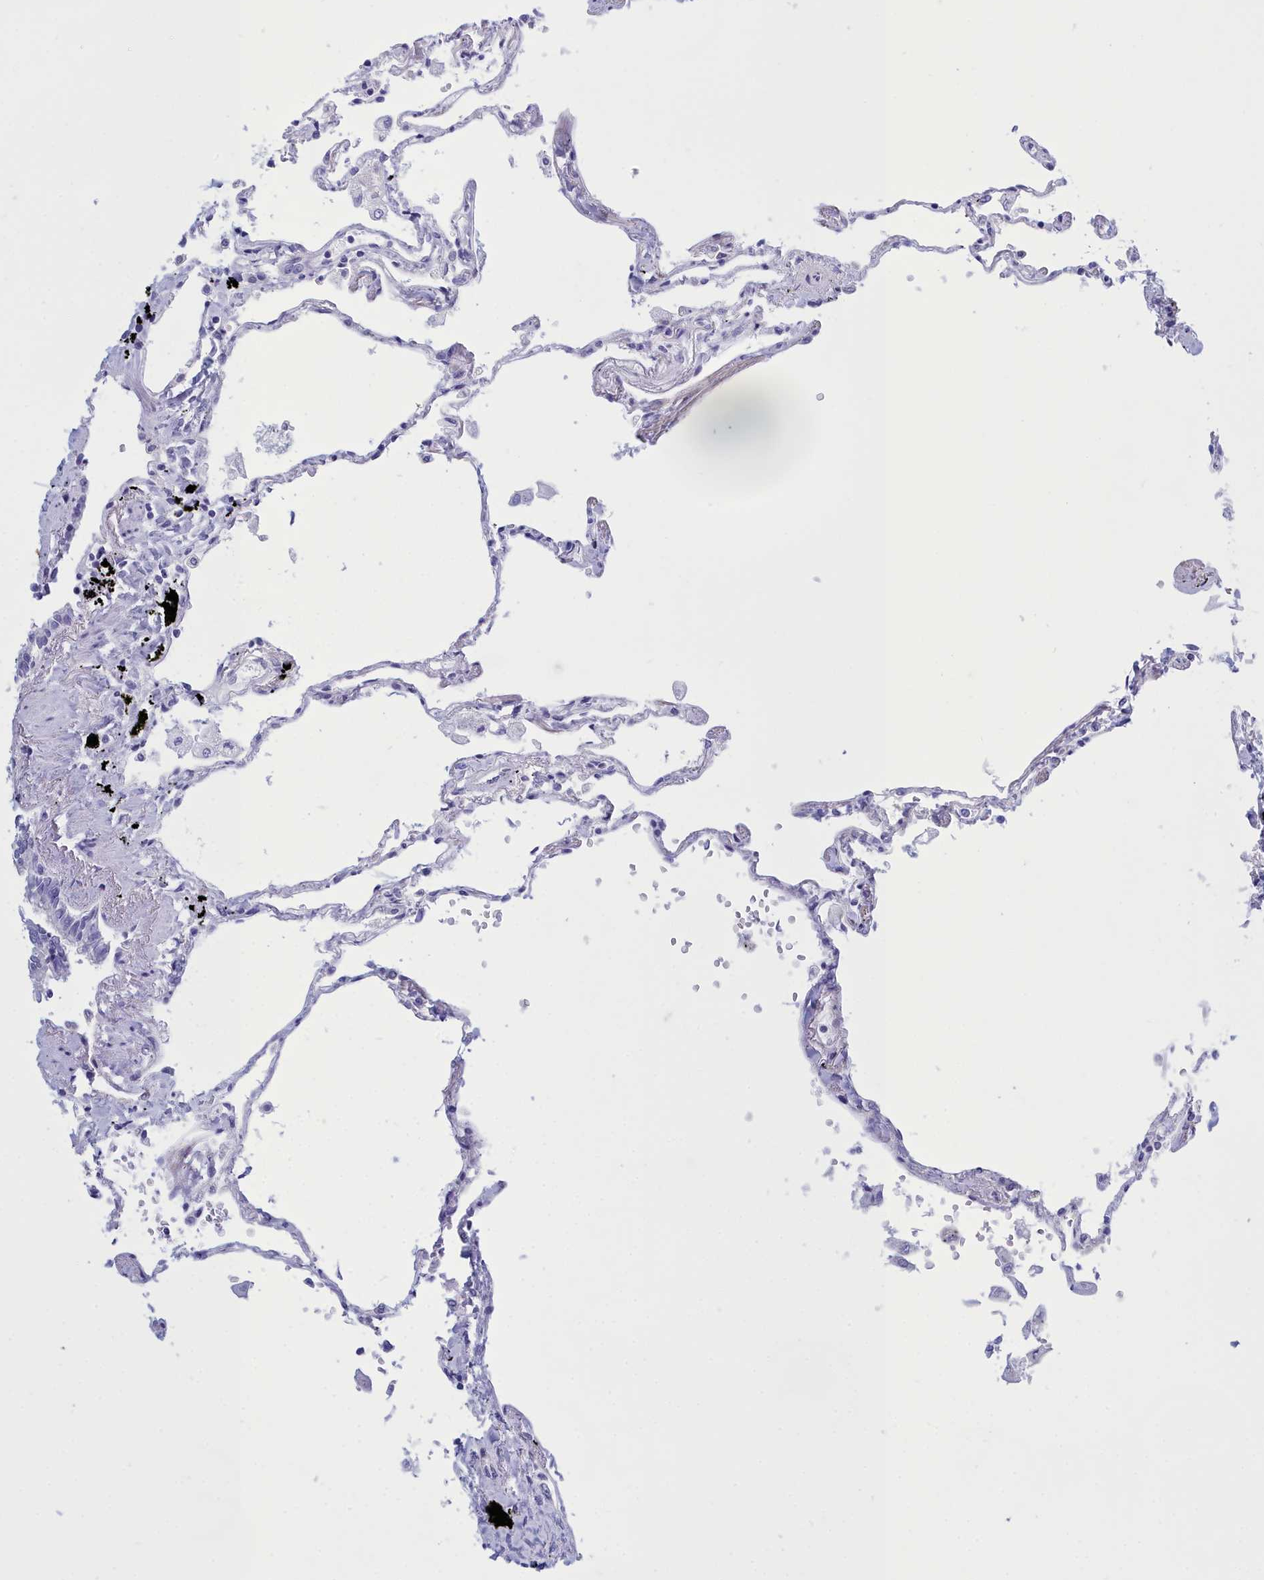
{"staining": {"intensity": "negative", "quantity": "none", "location": "none"}, "tissue": "lung", "cell_type": "Alveolar cells", "image_type": "normal", "snomed": [{"axis": "morphology", "description": "Normal tissue, NOS"}, {"axis": "topography", "description": "Lung"}], "caption": "A high-resolution histopathology image shows immunohistochemistry (IHC) staining of benign lung, which reveals no significant expression in alveolar cells.", "gene": "TMEM97", "patient": {"sex": "female", "age": 67}}